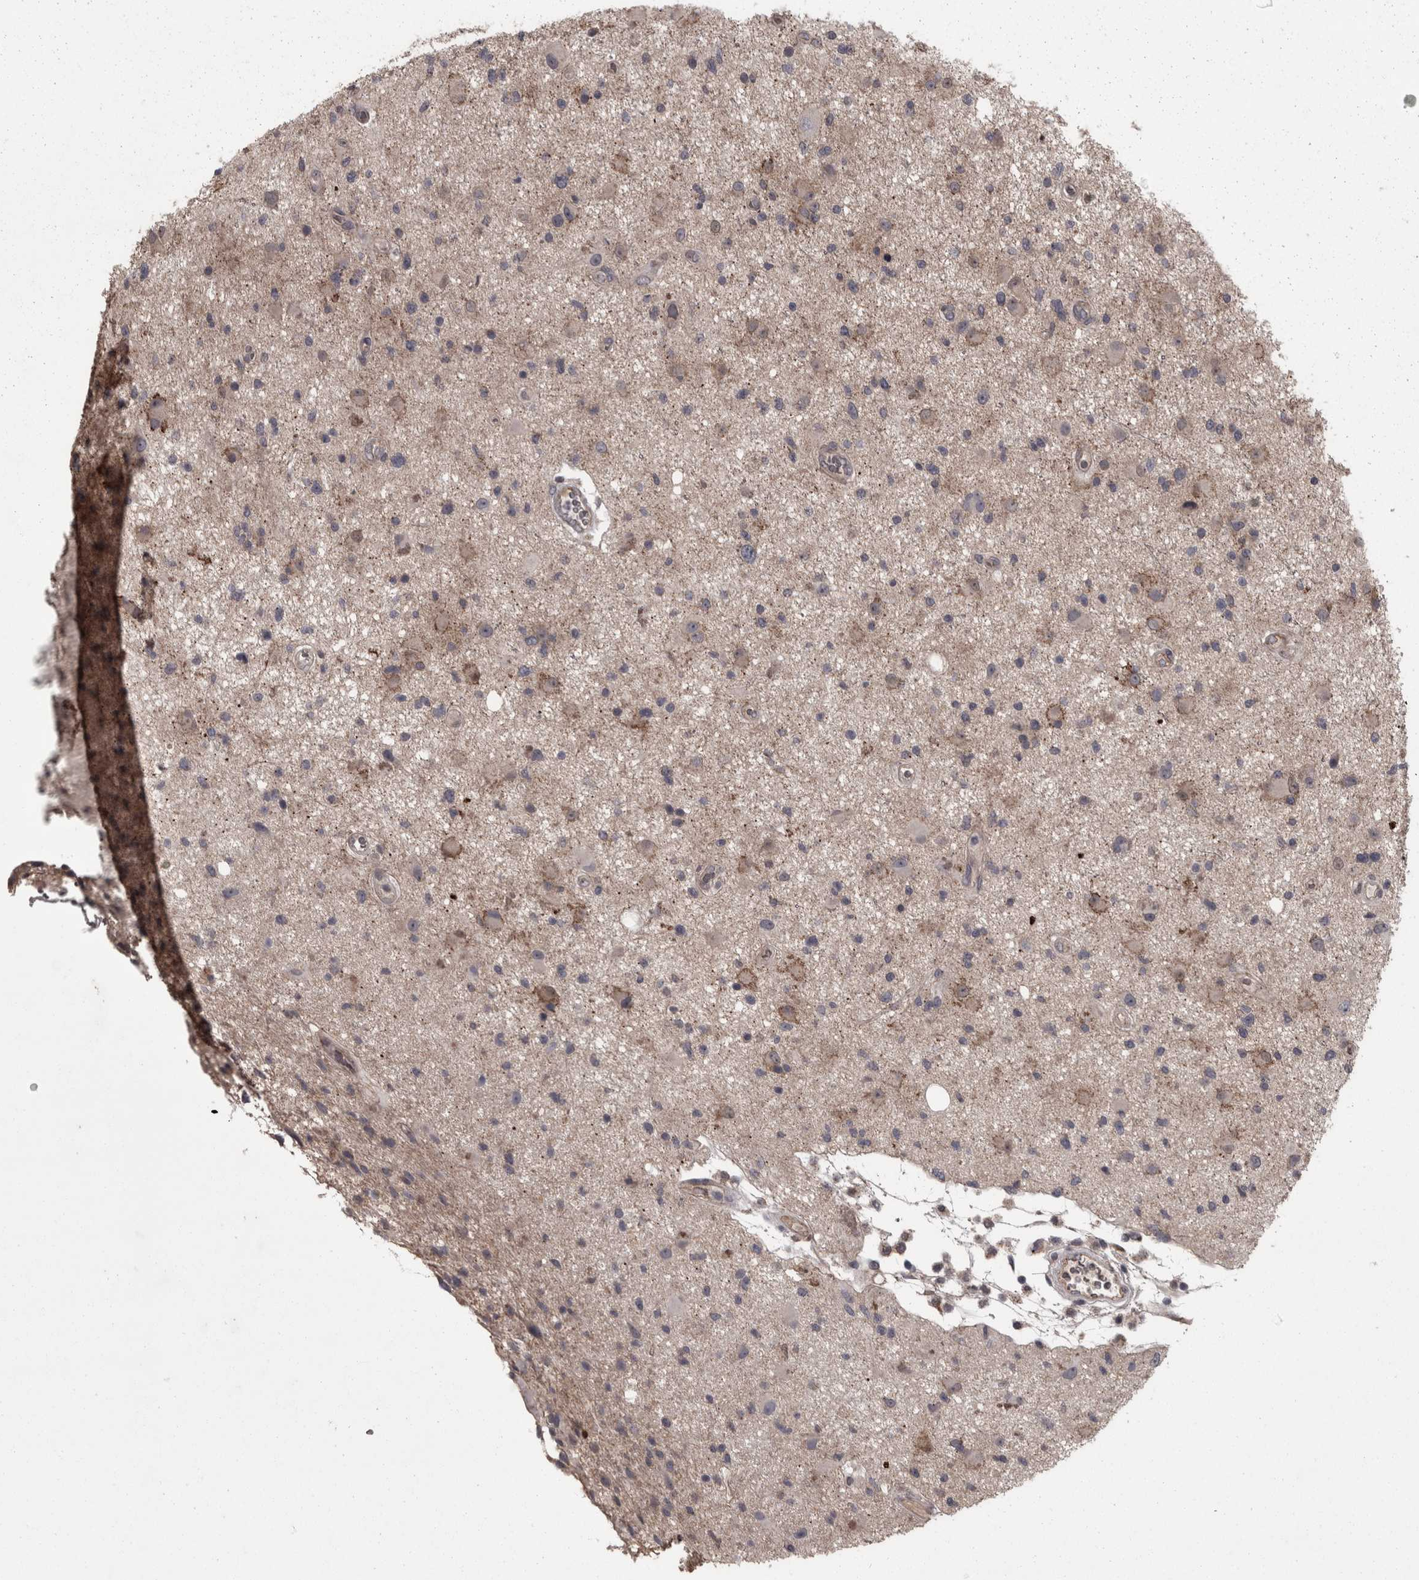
{"staining": {"intensity": "weak", "quantity": "<25%", "location": "cytoplasmic/membranous"}, "tissue": "glioma", "cell_type": "Tumor cells", "image_type": "cancer", "snomed": [{"axis": "morphology", "description": "Glioma, malignant, High grade"}, {"axis": "topography", "description": "Brain"}], "caption": "This is an immunohistochemistry (IHC) histopathology image of human high-grade glioma (malignant). There is no staining in tumor cells.", "gene": "PCDH17", "patient": {"sex": "male", "age": 33}}